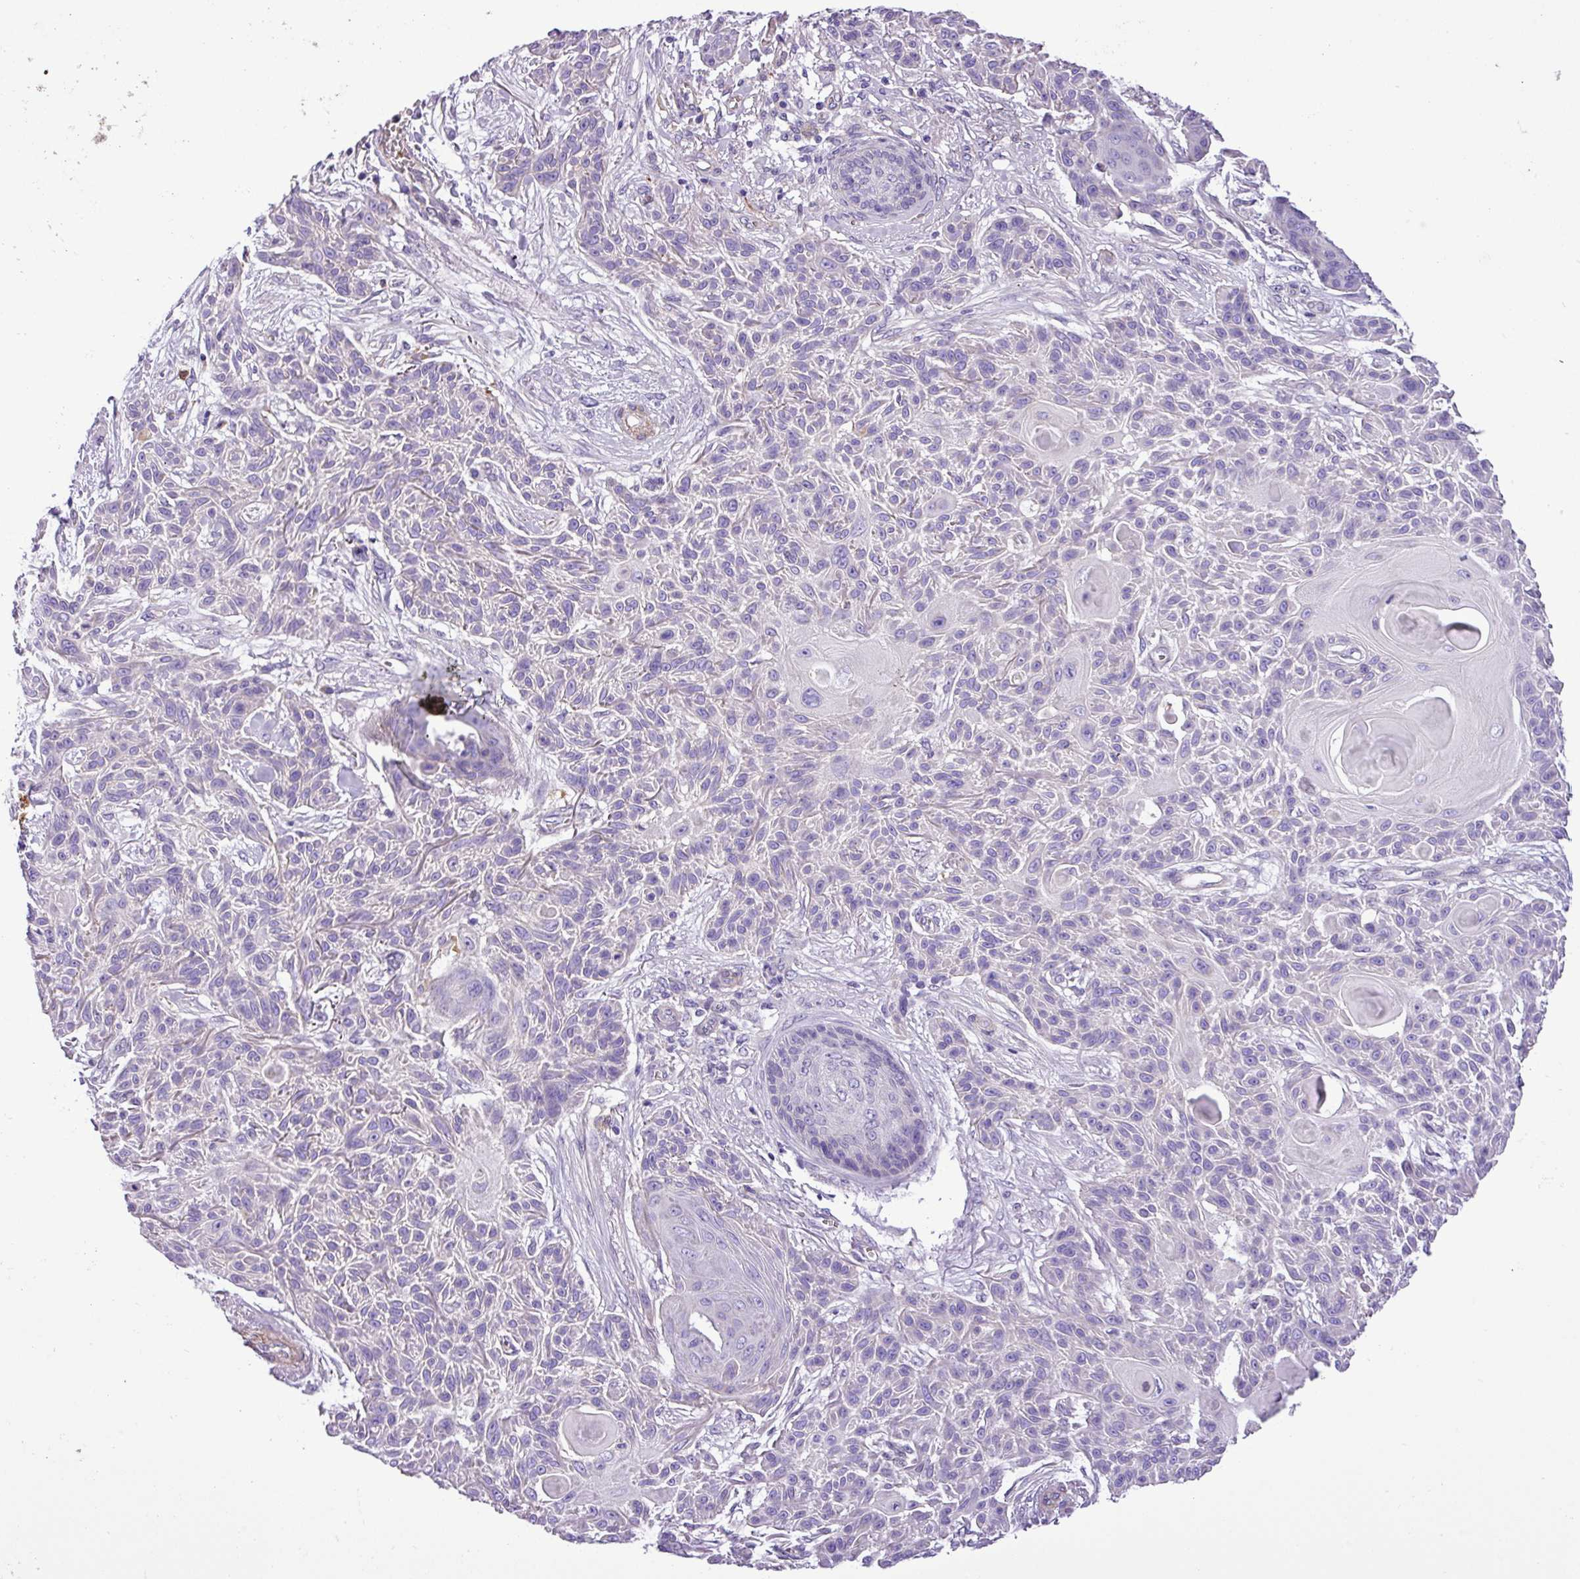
{"staining": {"intensity": "negative", "quantity": "none", "location": "none"}, "tissue": "skin cancer", "cell_type": "Tumor cells", "image_type": "cancer", "snomed": [{"axis": "morphology", "description": "Squamous cell carcinoma, NOS"}, {"axis": "topography", "description": "Skin"}], "caption": "Immunohistochemistry (IHC) histopathology image of neoplastic tissue: human squamous cell carcinoma (skin) stained with DAB (3,3'-diaminobenzidine) displays no significant protein staining in tumor cells.", "gene": "C11orf91", "patient": {"sex": "male", "age": 86}}